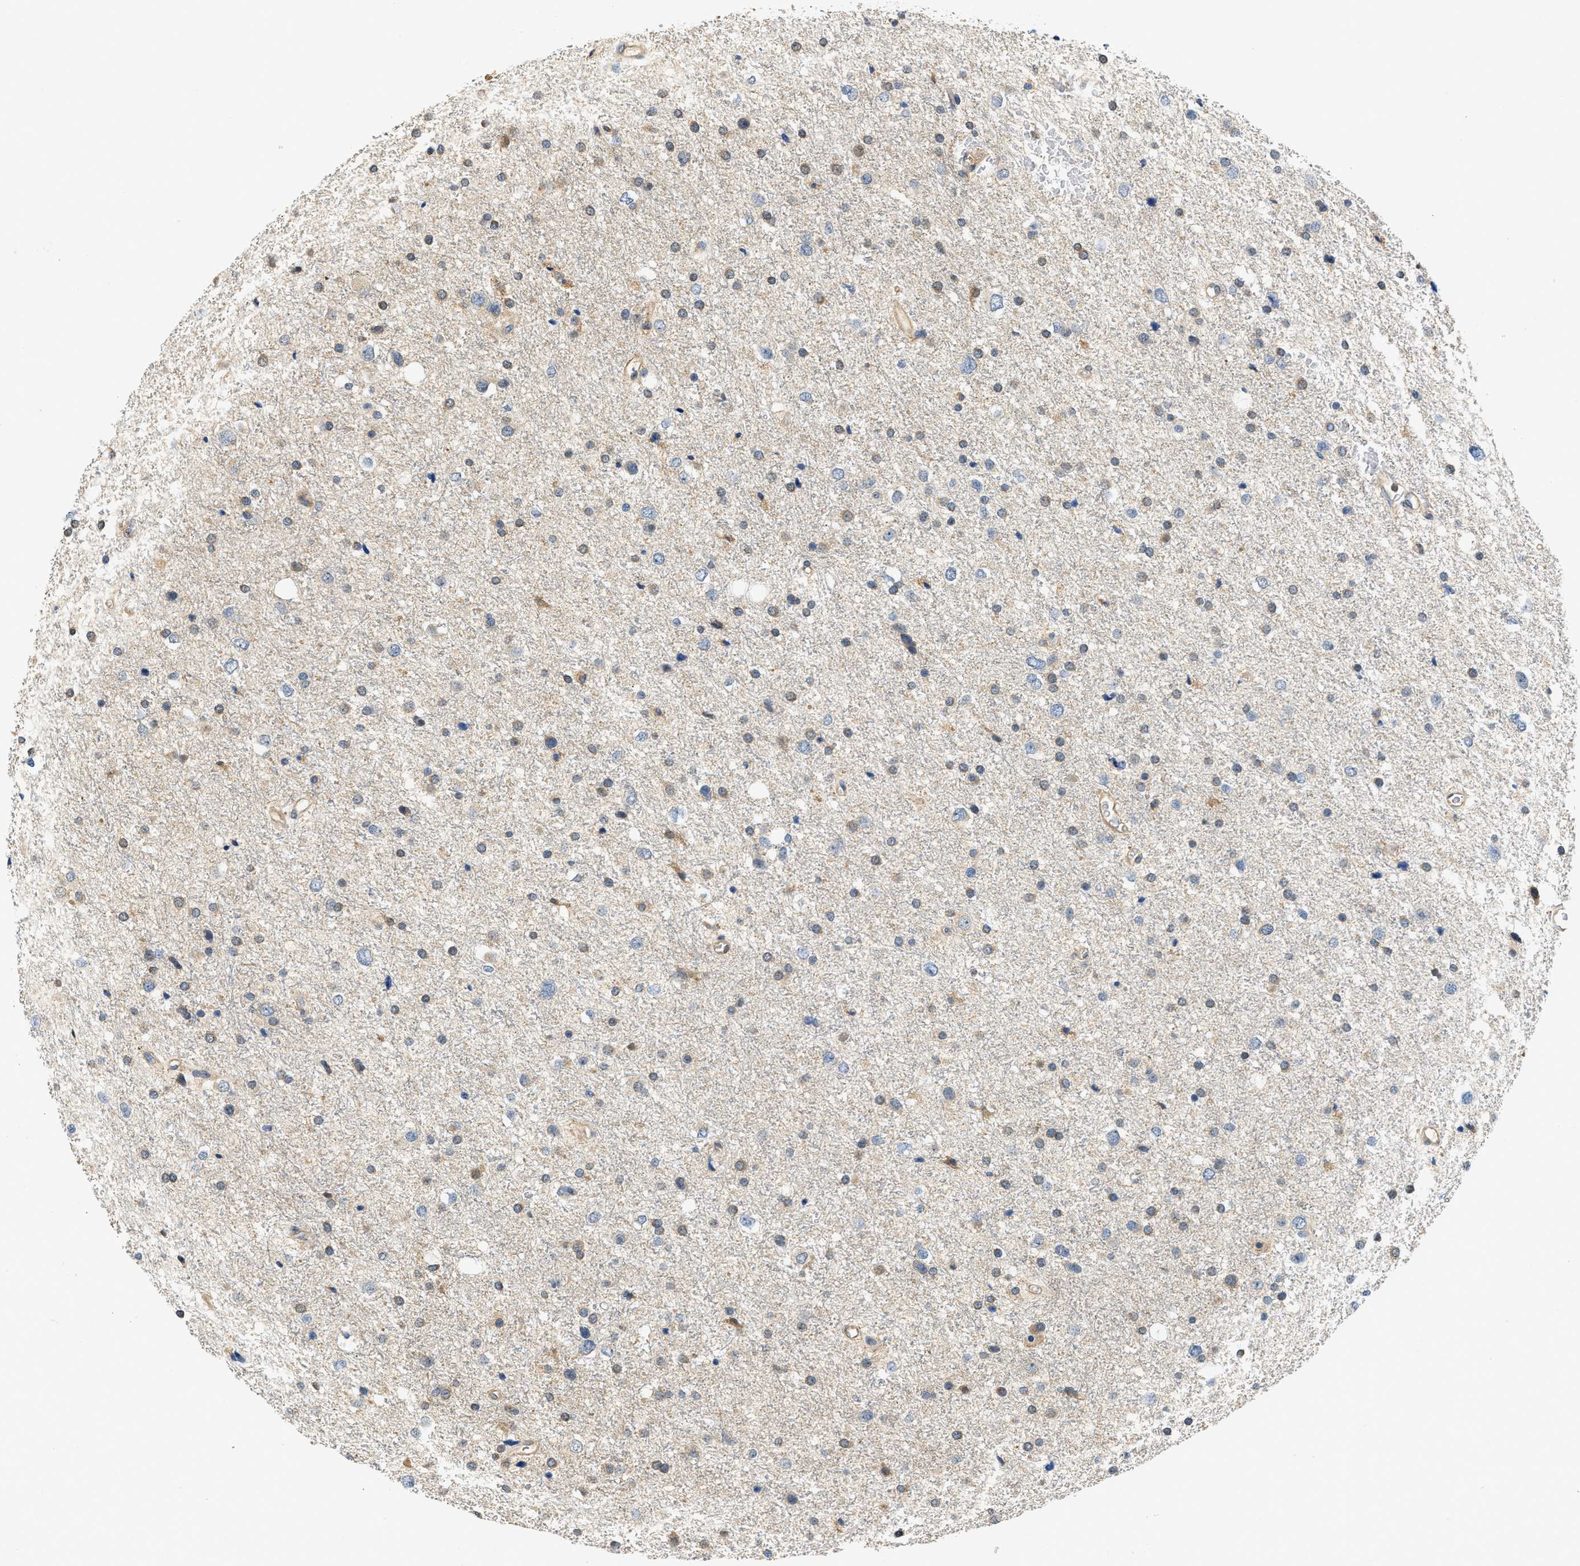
{"staining": {"intensity": "negative", "quantity": "none", "location": "none"}, "tissue": "glioma", "cell_type": "Tumor cells", "image_type": "cancer", "snomed": [{"axis": "morphology", "description": "Glioma, malignant, Low grade"}, {"axis": "topography", "description": "Brain"}], "caption": "Tumor cells are negative for brown protein staining in glioma.", "gene": "BCL7C", "patient": {"sex": "female", "age": 37}}